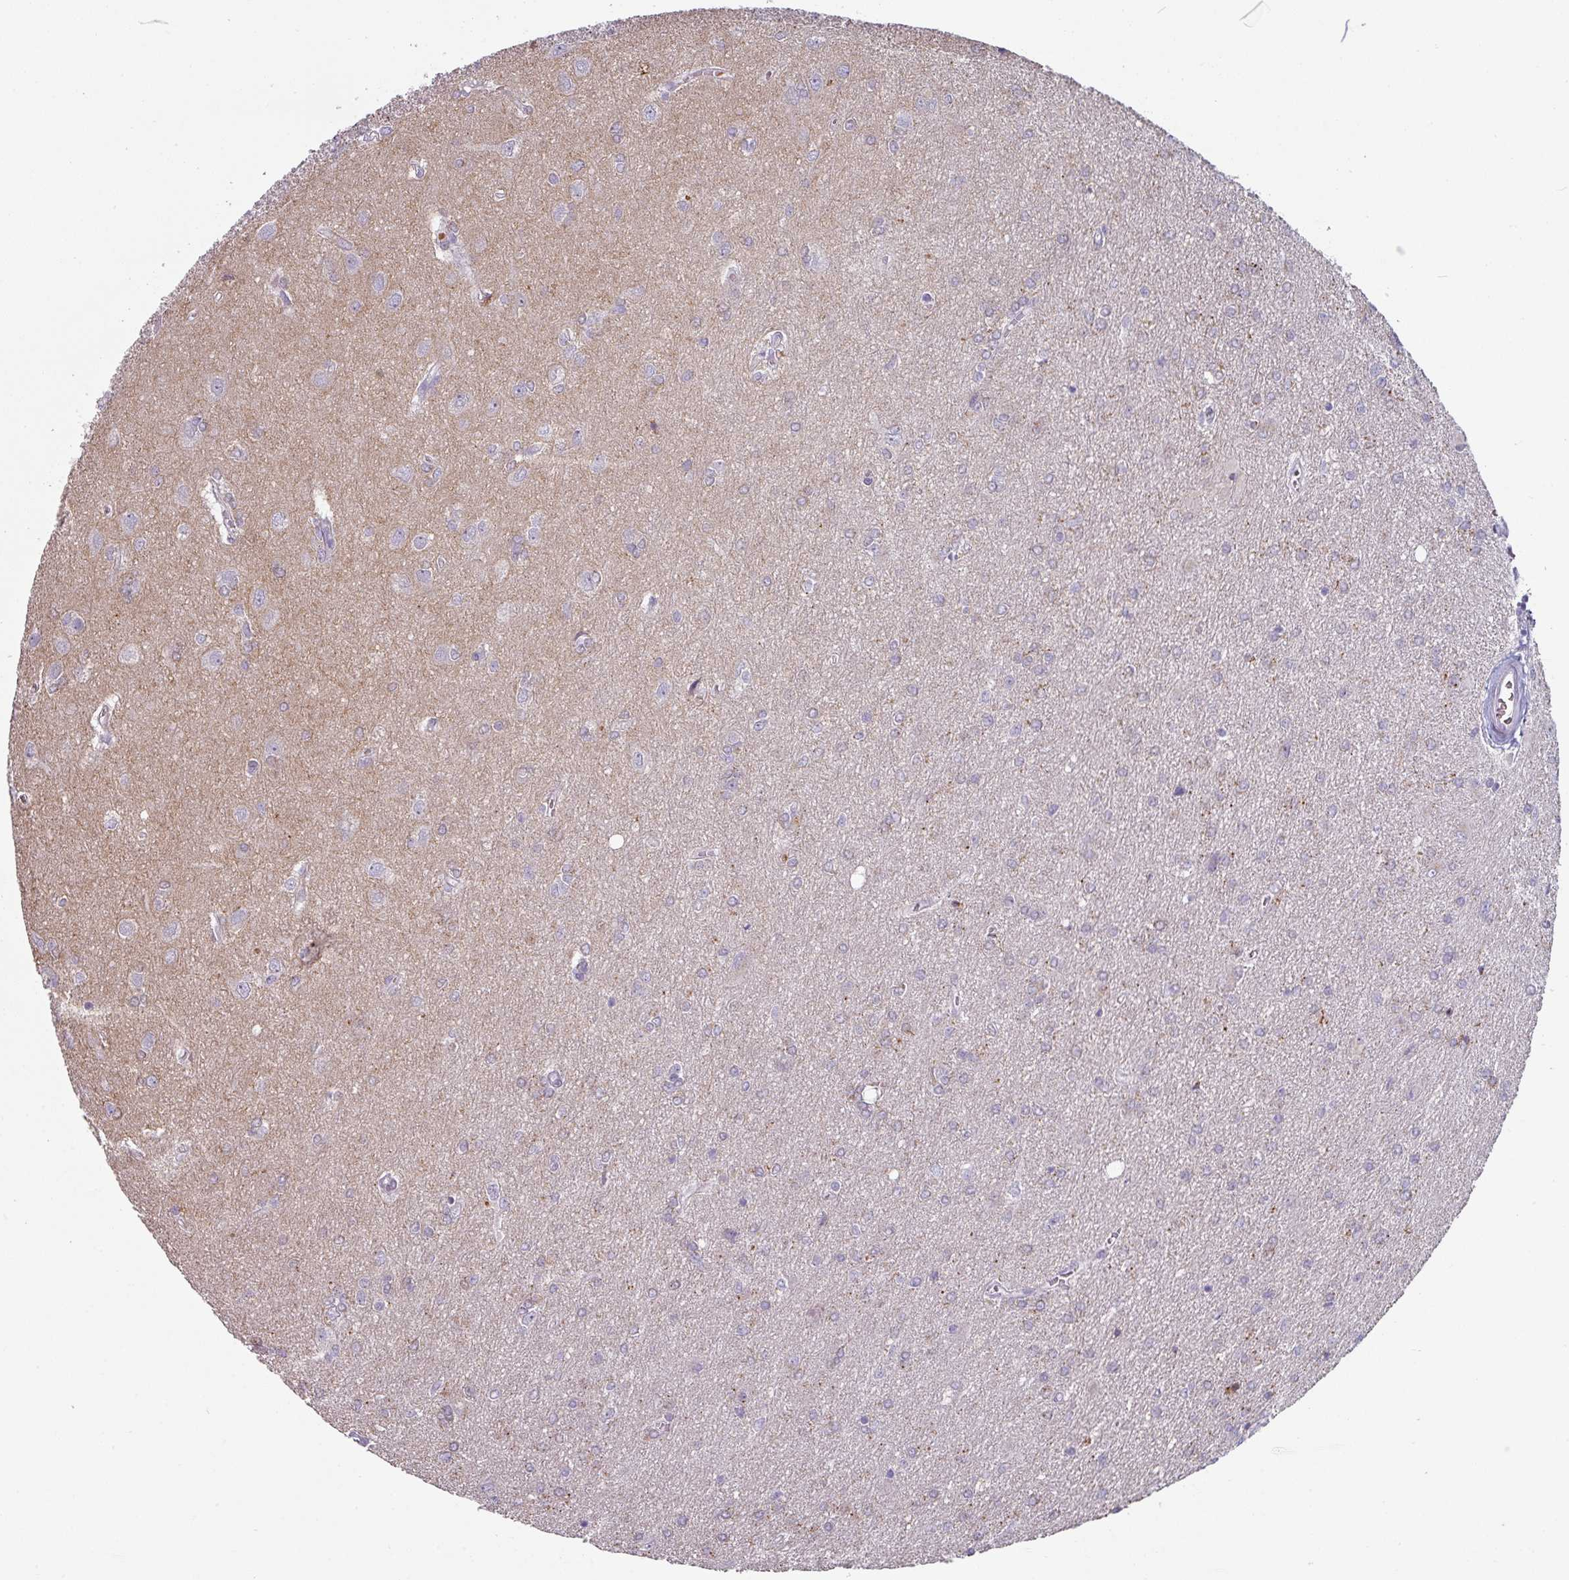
{"staining": {"intensity": "strong", "quantity": "<25%", "location": "cytoplasmic/membranous"}, "tissue": "glioma", "cell_type": "Tumor cells", "image_type": "cancer", "snomed": [{"axis": "morphology", "description": "Glioma, malignant, High grade"}, {"axis": "topography", "description": "Brain"}], "caption": "The histopathology image shows immunohistochemical staining of high-grade glioma (malignant). There is strong cytoplasmic/membranous staining is seen in approximately <25% of tumor cells.", "gene": "PRODH2", "patient": {"sex": "male", "age": 67}}